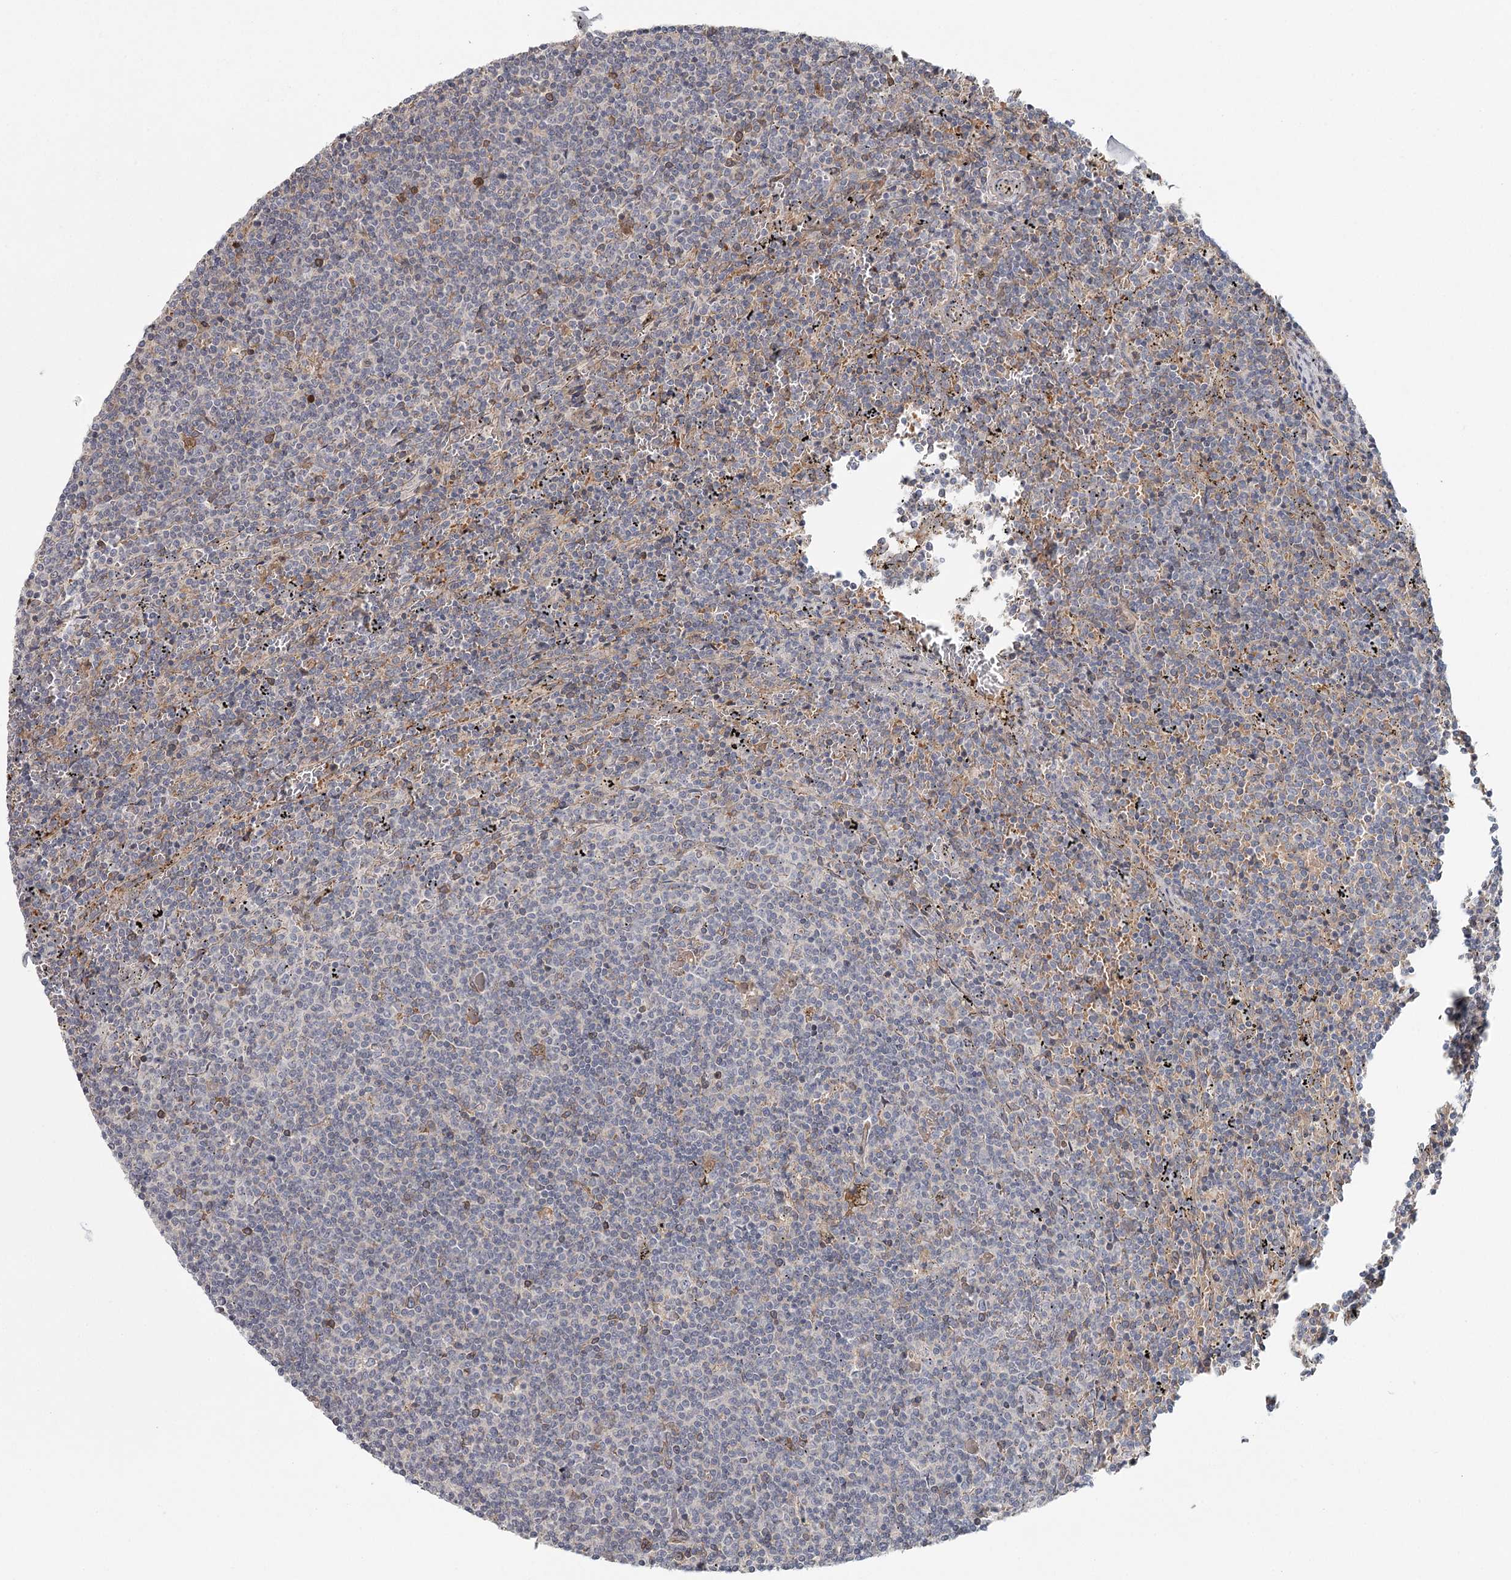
{"staining": {"intensity": "moderate", "quantity": "<25%", "location": "cytoplasmic/membranous"}, "tissue": "lymphoma", "cell_type": "Tumor cells", "image_type": "cancer", "snomed": [{"axis": "morphology", "description": "Malignant lymphoma, non-Hodgkin's type, Low grade"}, {"axis": "topography", "description": "Spleen"}], "caption": "Approximately <25% of tumor cells in lymphoma display moderate cytoplasmic/membranous protein staining as visualized by brown immunohistochemical staining.", "gene": "DHRS9", "patient": {"sex": "female", "age": 50}}